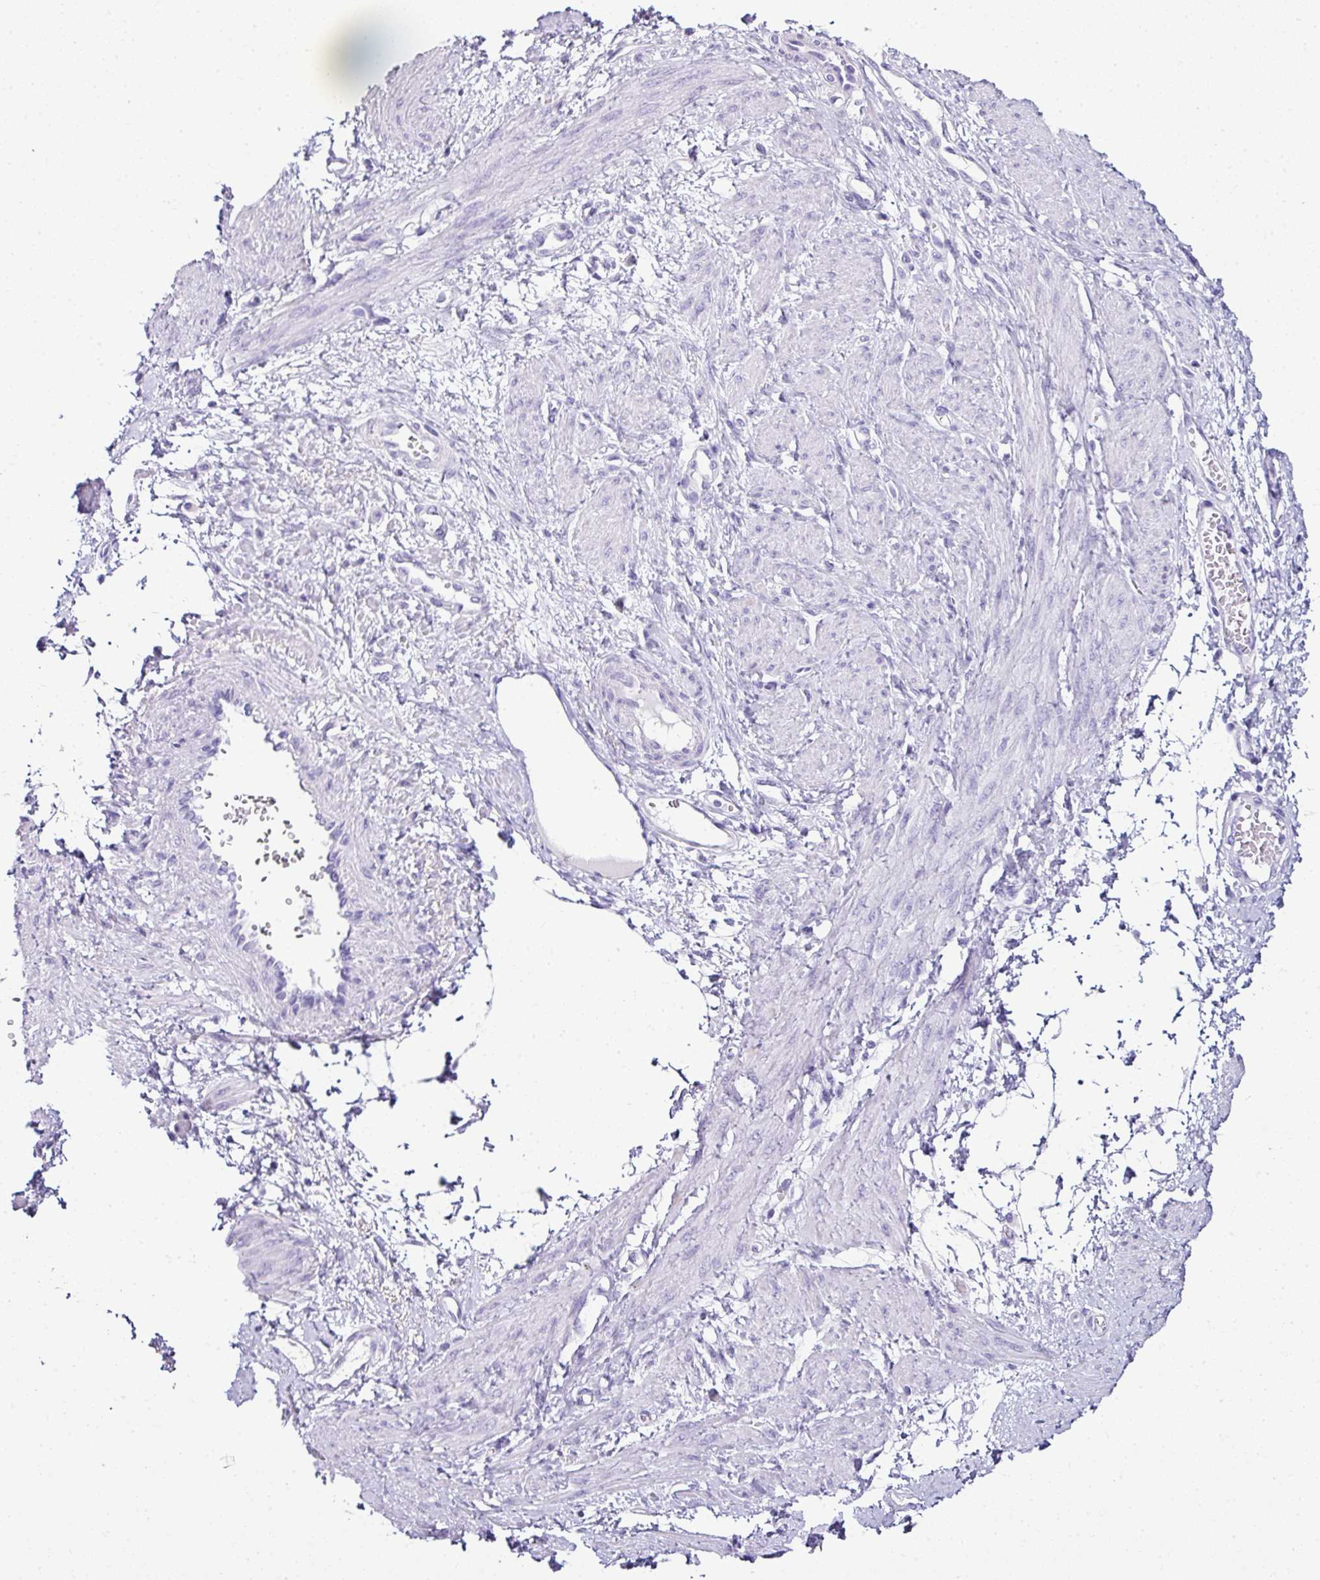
{"staining": {"intensity": "negative", "quantity": "none", "location": "none"}, "tissue": "smooth muscle", "cell_type": "Smooth muscle cells", "image_type": "normal", "snomed": [{"axis": "morphology", "description": "Normal tissue, NOS"}, {"axis": "topography", "description": "Smooth muscle"}, {"axis": "topography", "description": "Uterus"}], "caption": "Benign smooth muscle was stained to show a protein in brown. There is no significant positivity in smooth muscle cells.", "gene": "NAPSA", "patient": {"sex": "female", "age": 39}}